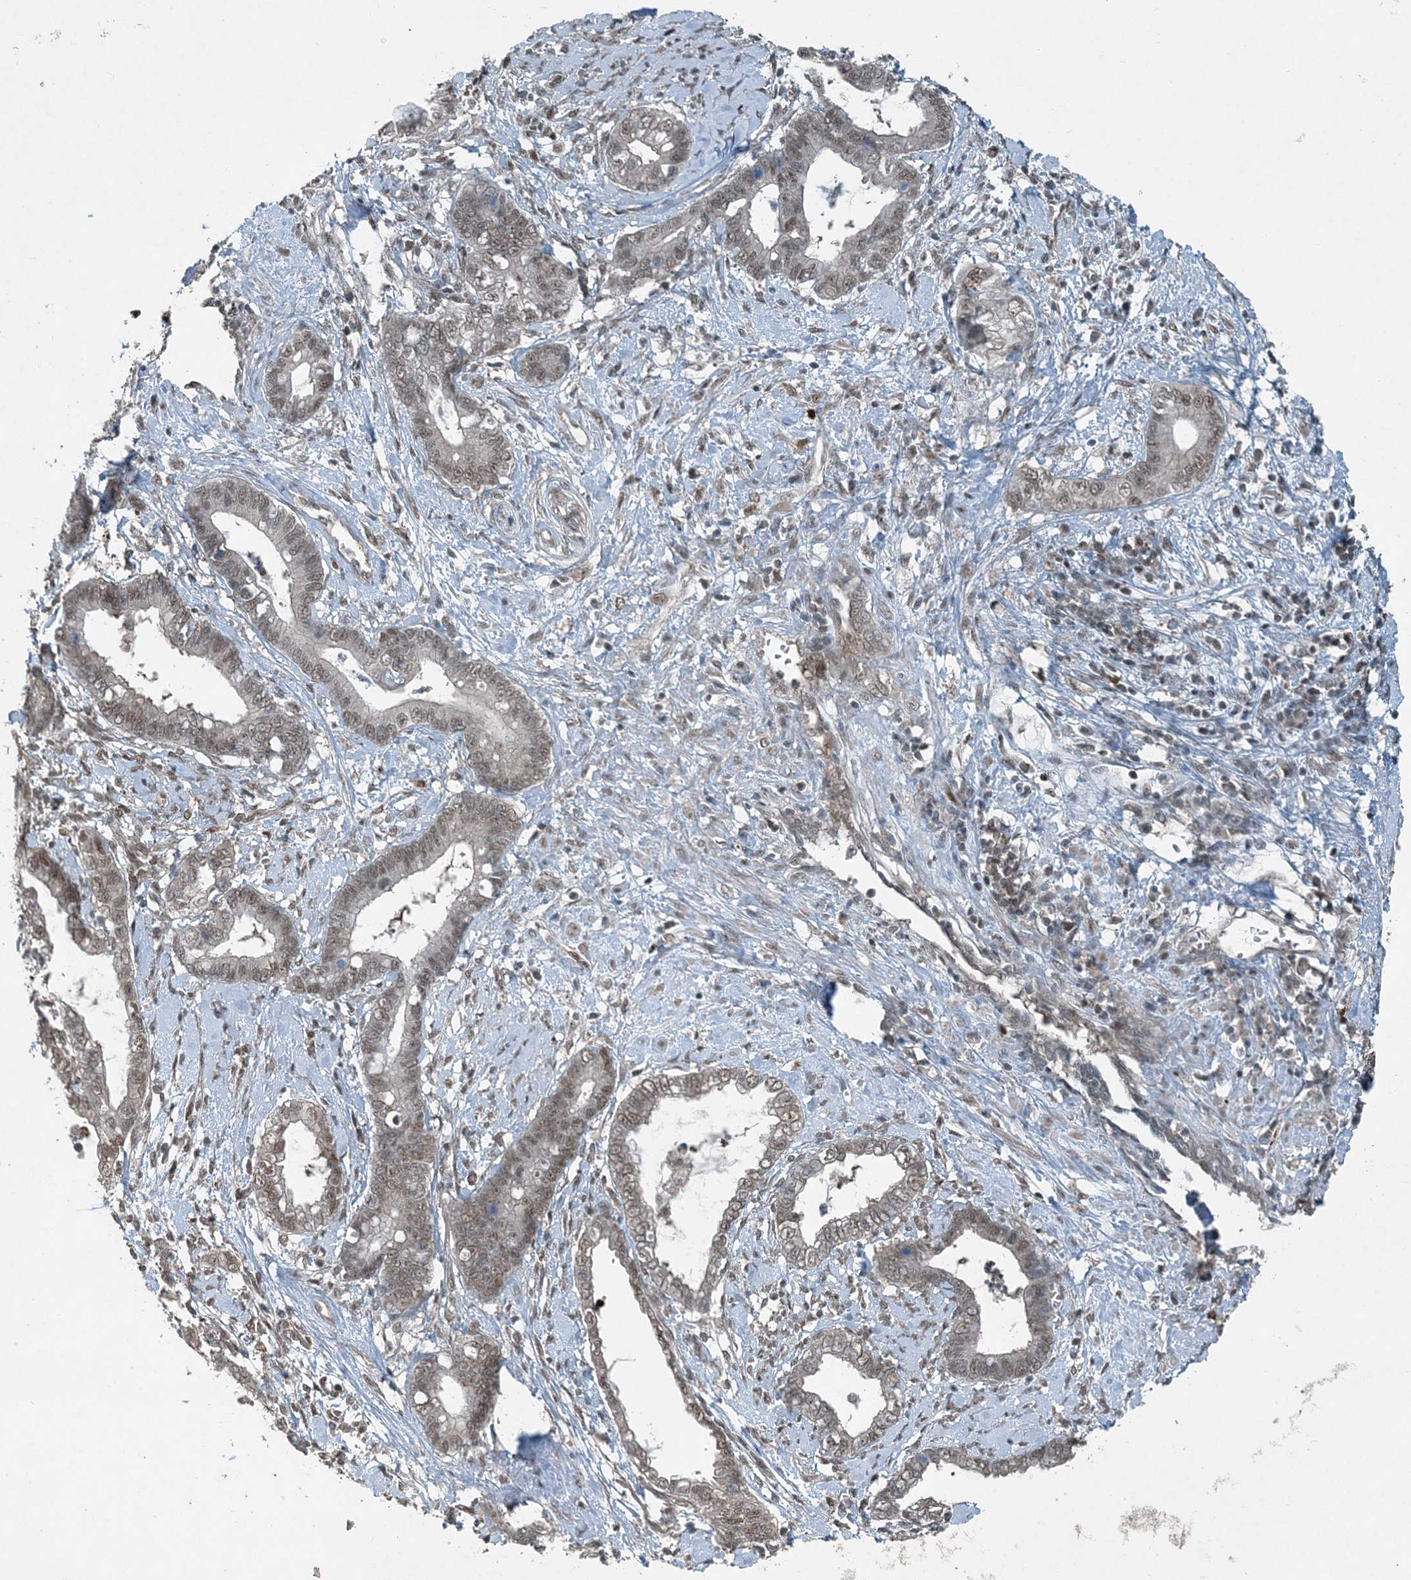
{"staining": {"intensity": "weak", "quantity": ">75%", "location": "nuclear"}, "tissue": "cervical cancer", "cell_type": "Tumor cells", "image_type": "cancer", "snomed": [{"axis": "morphology", "description": "Adenocarcinoma, NOS"}, {"axis": "topography", "description": "Cervix"}], "caption": "IHC photomicrograph of cervical adenocarcinoma stained for a protein (brown), which reveals low levels of weak nuclear staining in approximately >75% of tumor cells.", "gene": "COPS7B", "patient": {"sex": "female", "age": 44}}